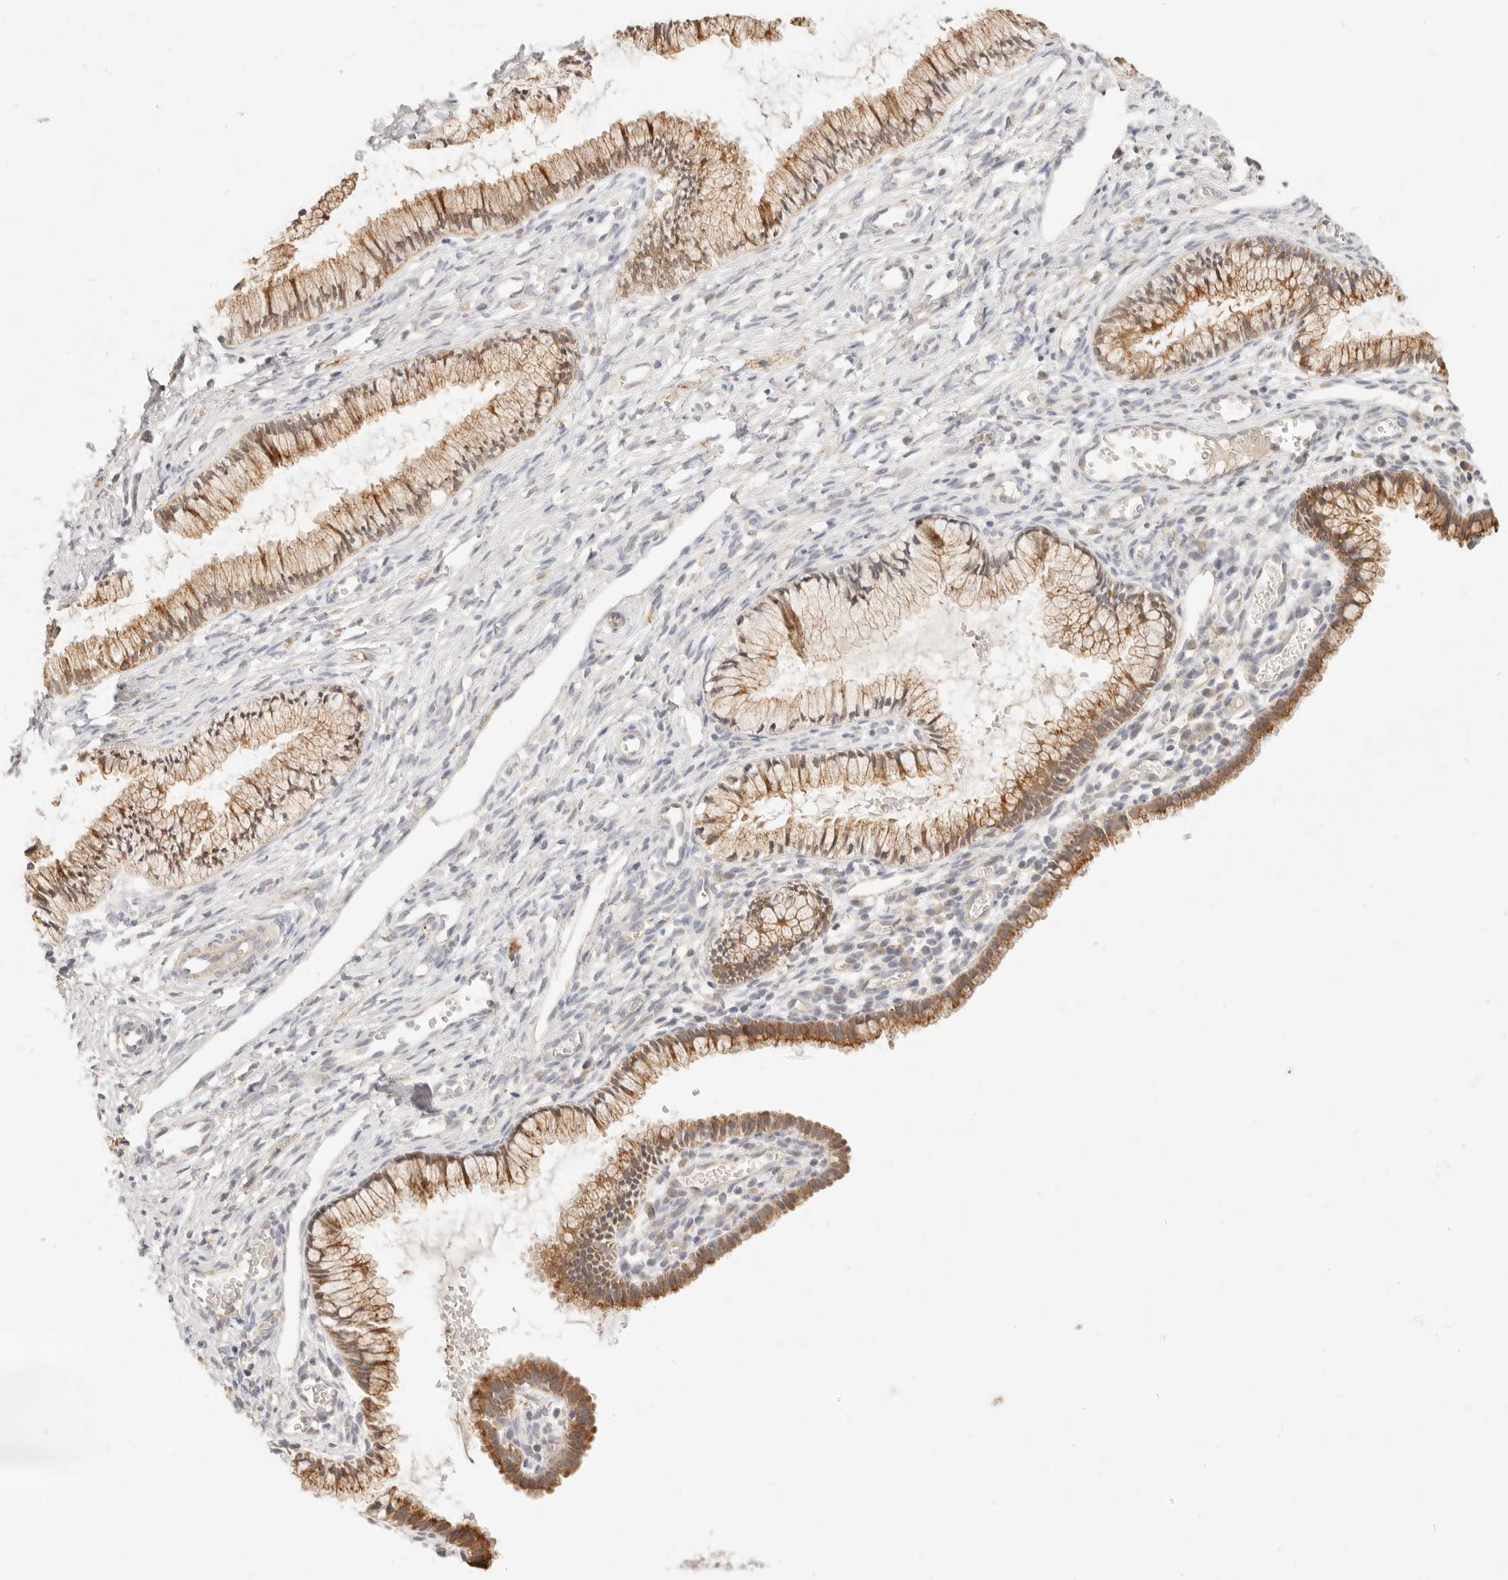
{"staining": {"intensity": "moderate", "quantity": ">75%", "location": "cytoplasmic/membranous"}, "tissue": "cervix", "cell_type": "Glandular cells", "image_type": "normal", "snomed": [{"axis": "morphology", "description": "Normal tissue, NOS"}, {"axis": "topography", "description": "Cervix"}], "caption": "Glandular cells demonstrate medium levels of moderate cytoplasmic/membranous expression in about >75% of cells in unremarkable cervix.", "gene": "RUBCNL", "patient": {"sex": "female", "age": 27}}